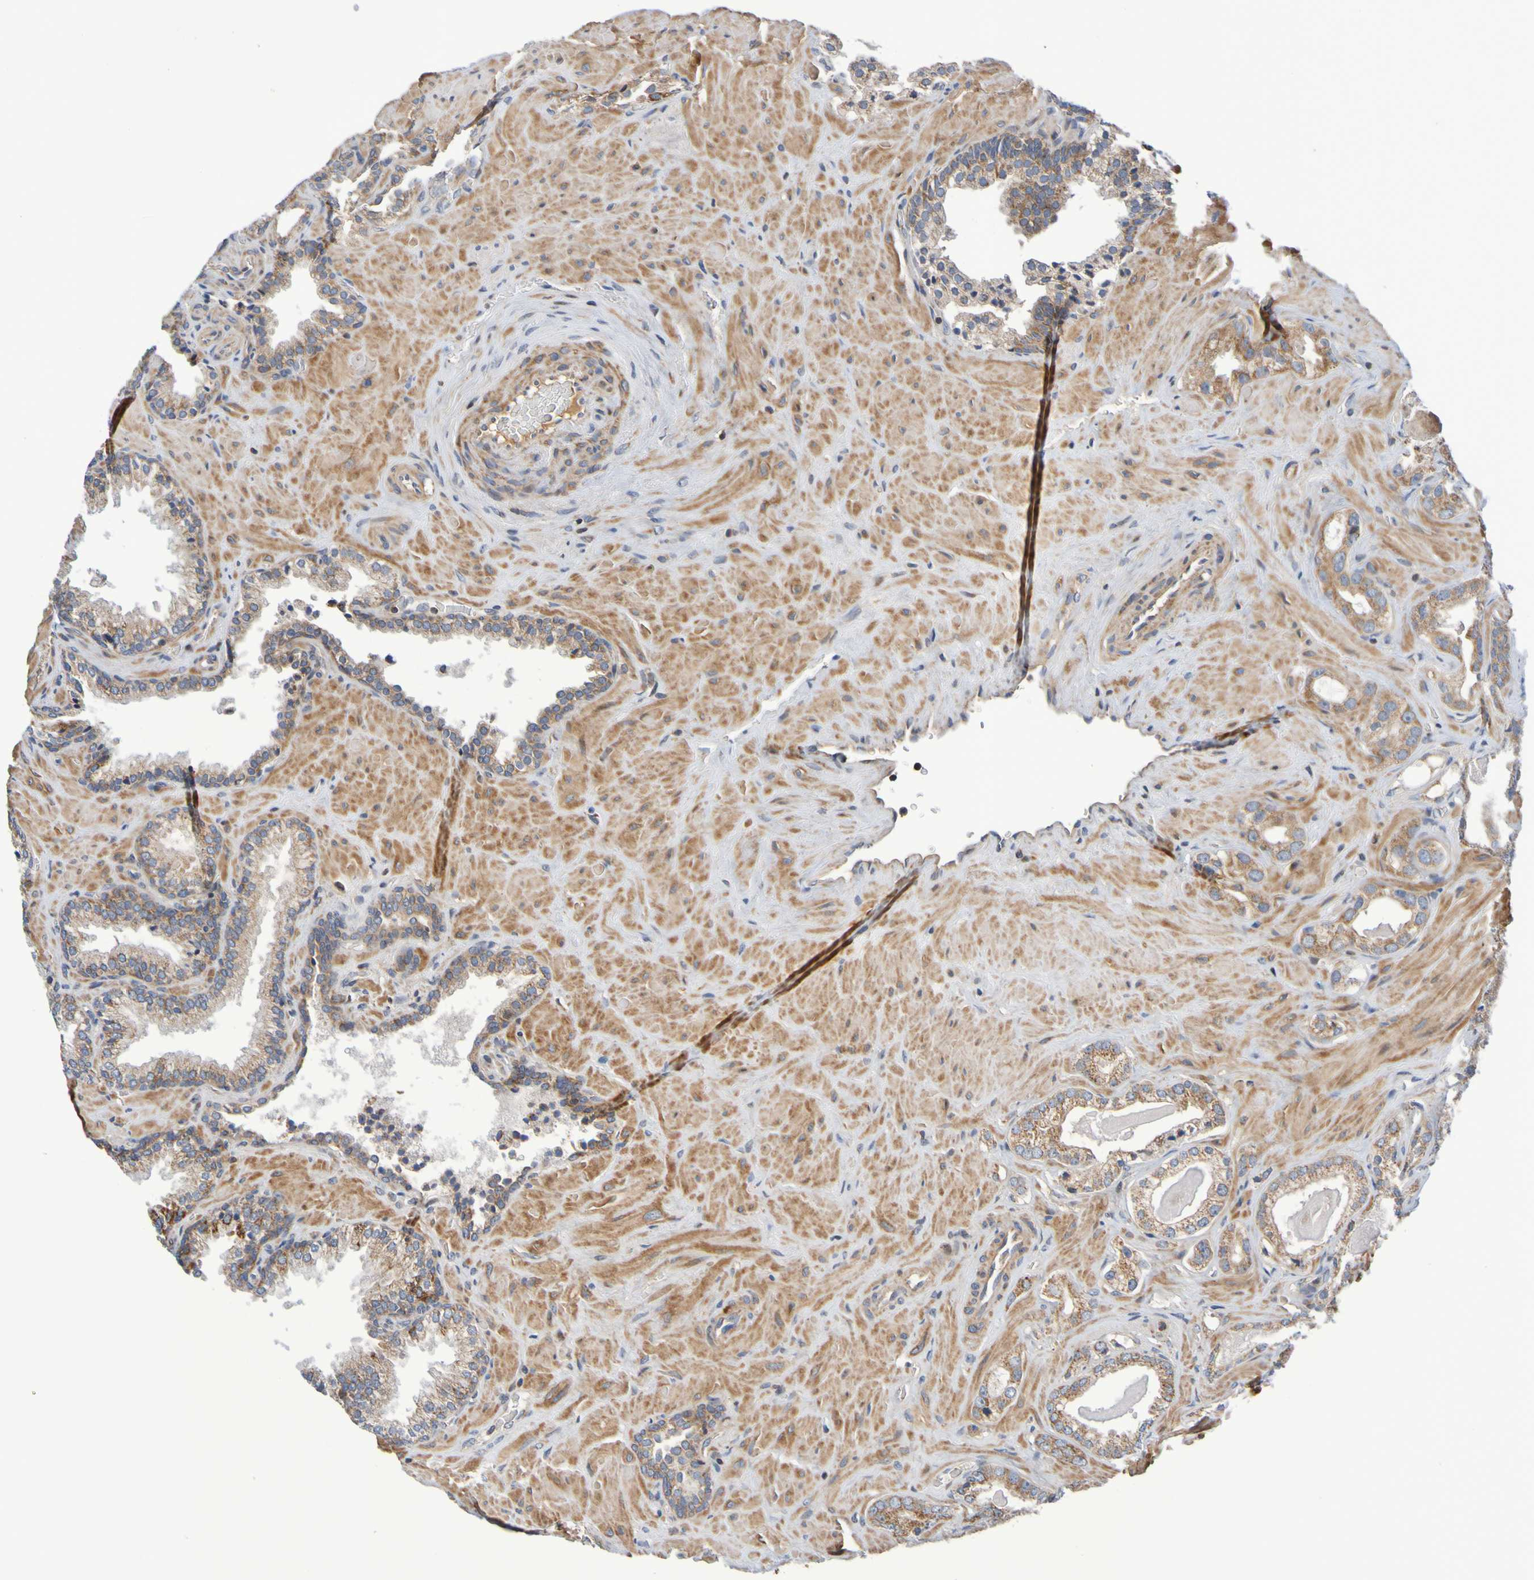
{"staining": {"intensity": "moderate", "quantity": ">75%", "location": "cytoplasmic/membranous"}, "tissue": "prostate cancer", "cell_type": "Tumor cells", "image_type": "cancer", "snomed": [{"axis": "morphology", "description": "Adenocarcinoma, High grade"}, {"axis": "topography", "description": "Prostate"}], "caption": "This is an image of immunohistochemistry staining of prostate cancer (adenocarcinoma (high-grade)), which shows moderate positivity in the cytoplasmic/membranous of tumor cells.", "gene": "CCDC51", "patient": {"sex": "male", "age": 64}}